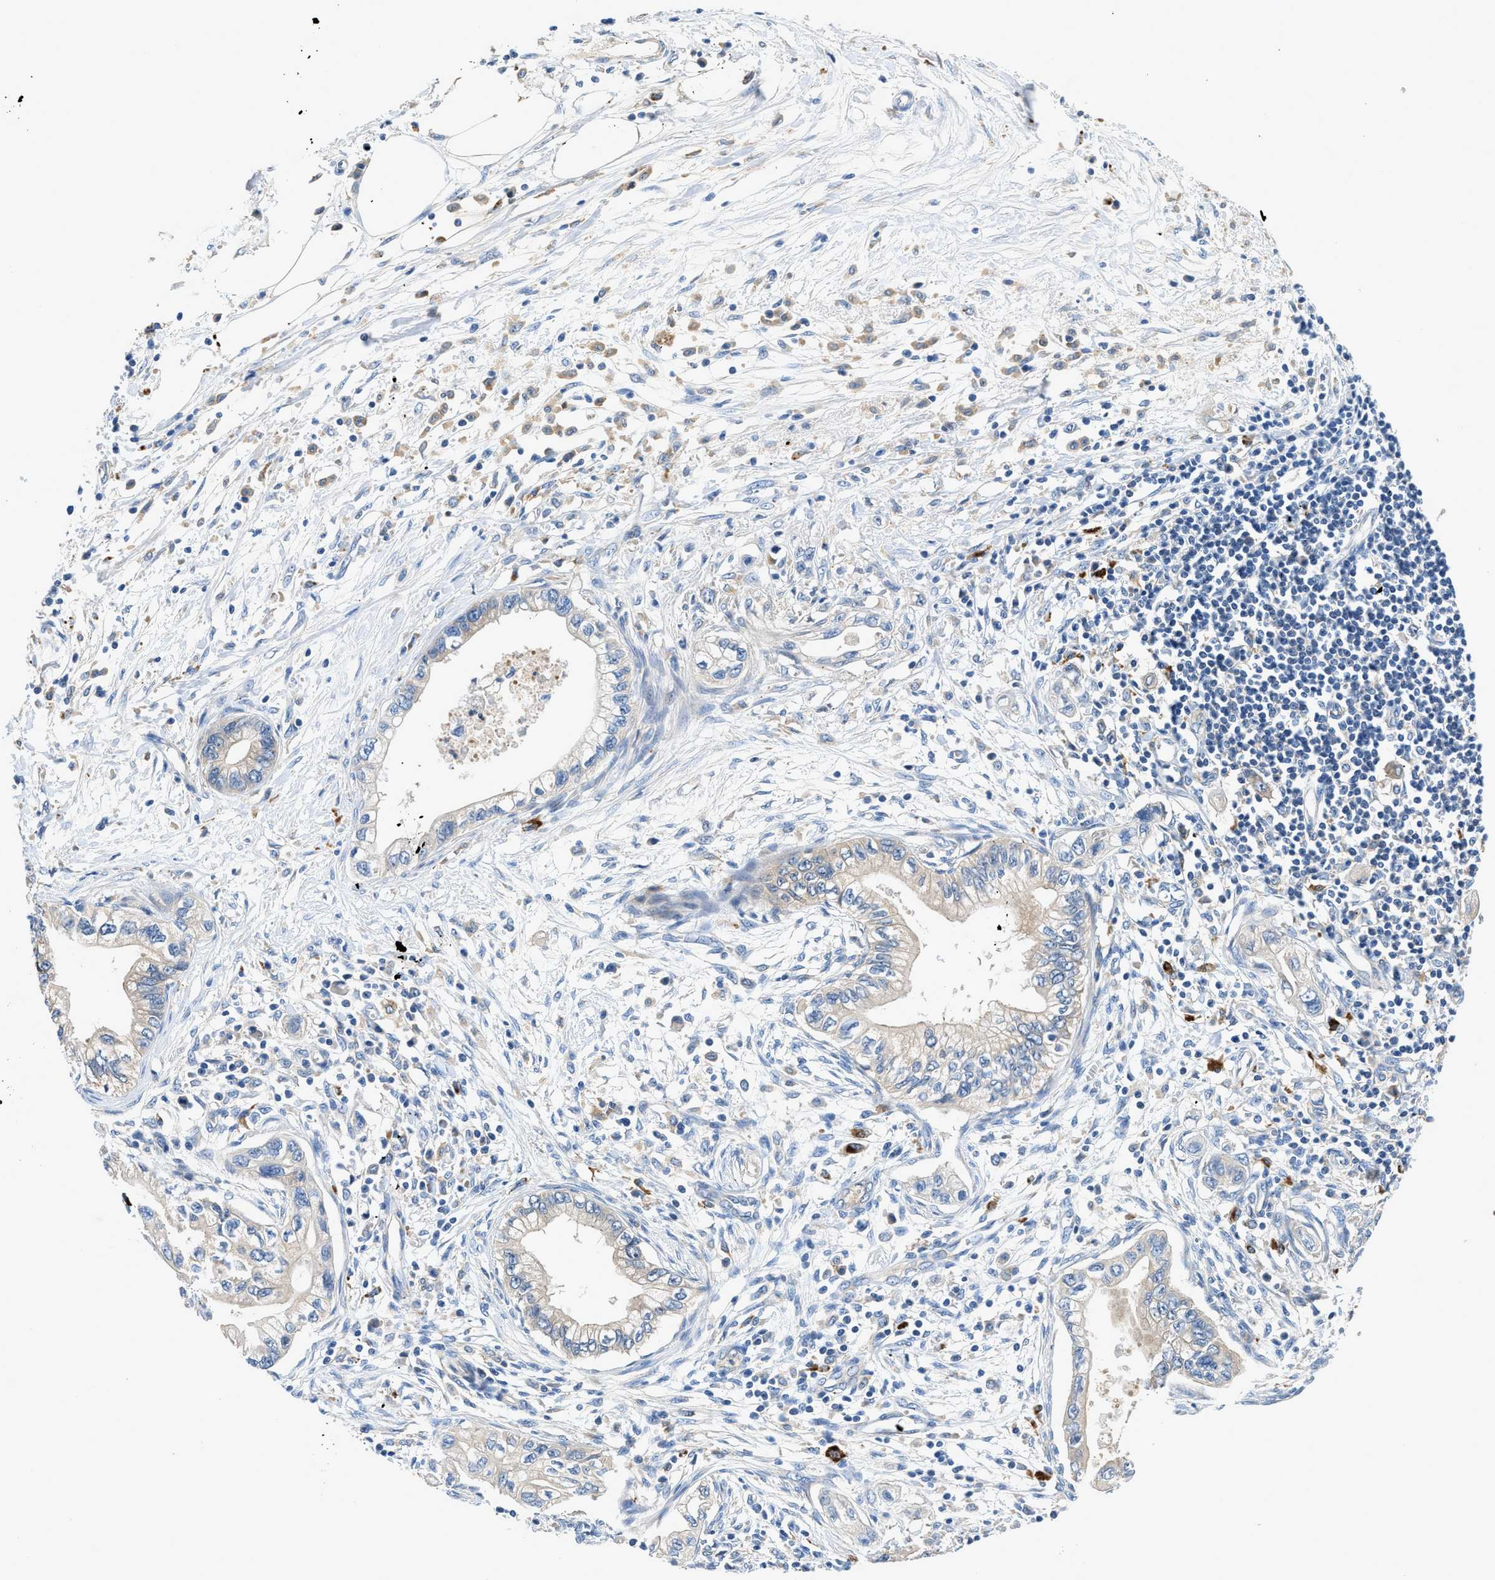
{"staining": {"intensity": "weak", "quantity": "<25%", "location": "cytoplasmic/membranous"}, "tissue": "pancreatic cancer", "cell_type": "Tumor cells", "image_type": "cancer", "snomed": [{"axis": "morphology", "description": "Adenocarcinoma, NOS"}, {"axis": "topography", "description": "Pancreas"}], "caption": "High power microscopy histopathology image of an immunohistochemistry photomicrograph of pancreatic adenocarcinoma, revealing no significant staining in tumor cells. Nuclei are stained in blue.", "gene": "ADGRE3", "patient": {"sex": "male", "age": 56}}